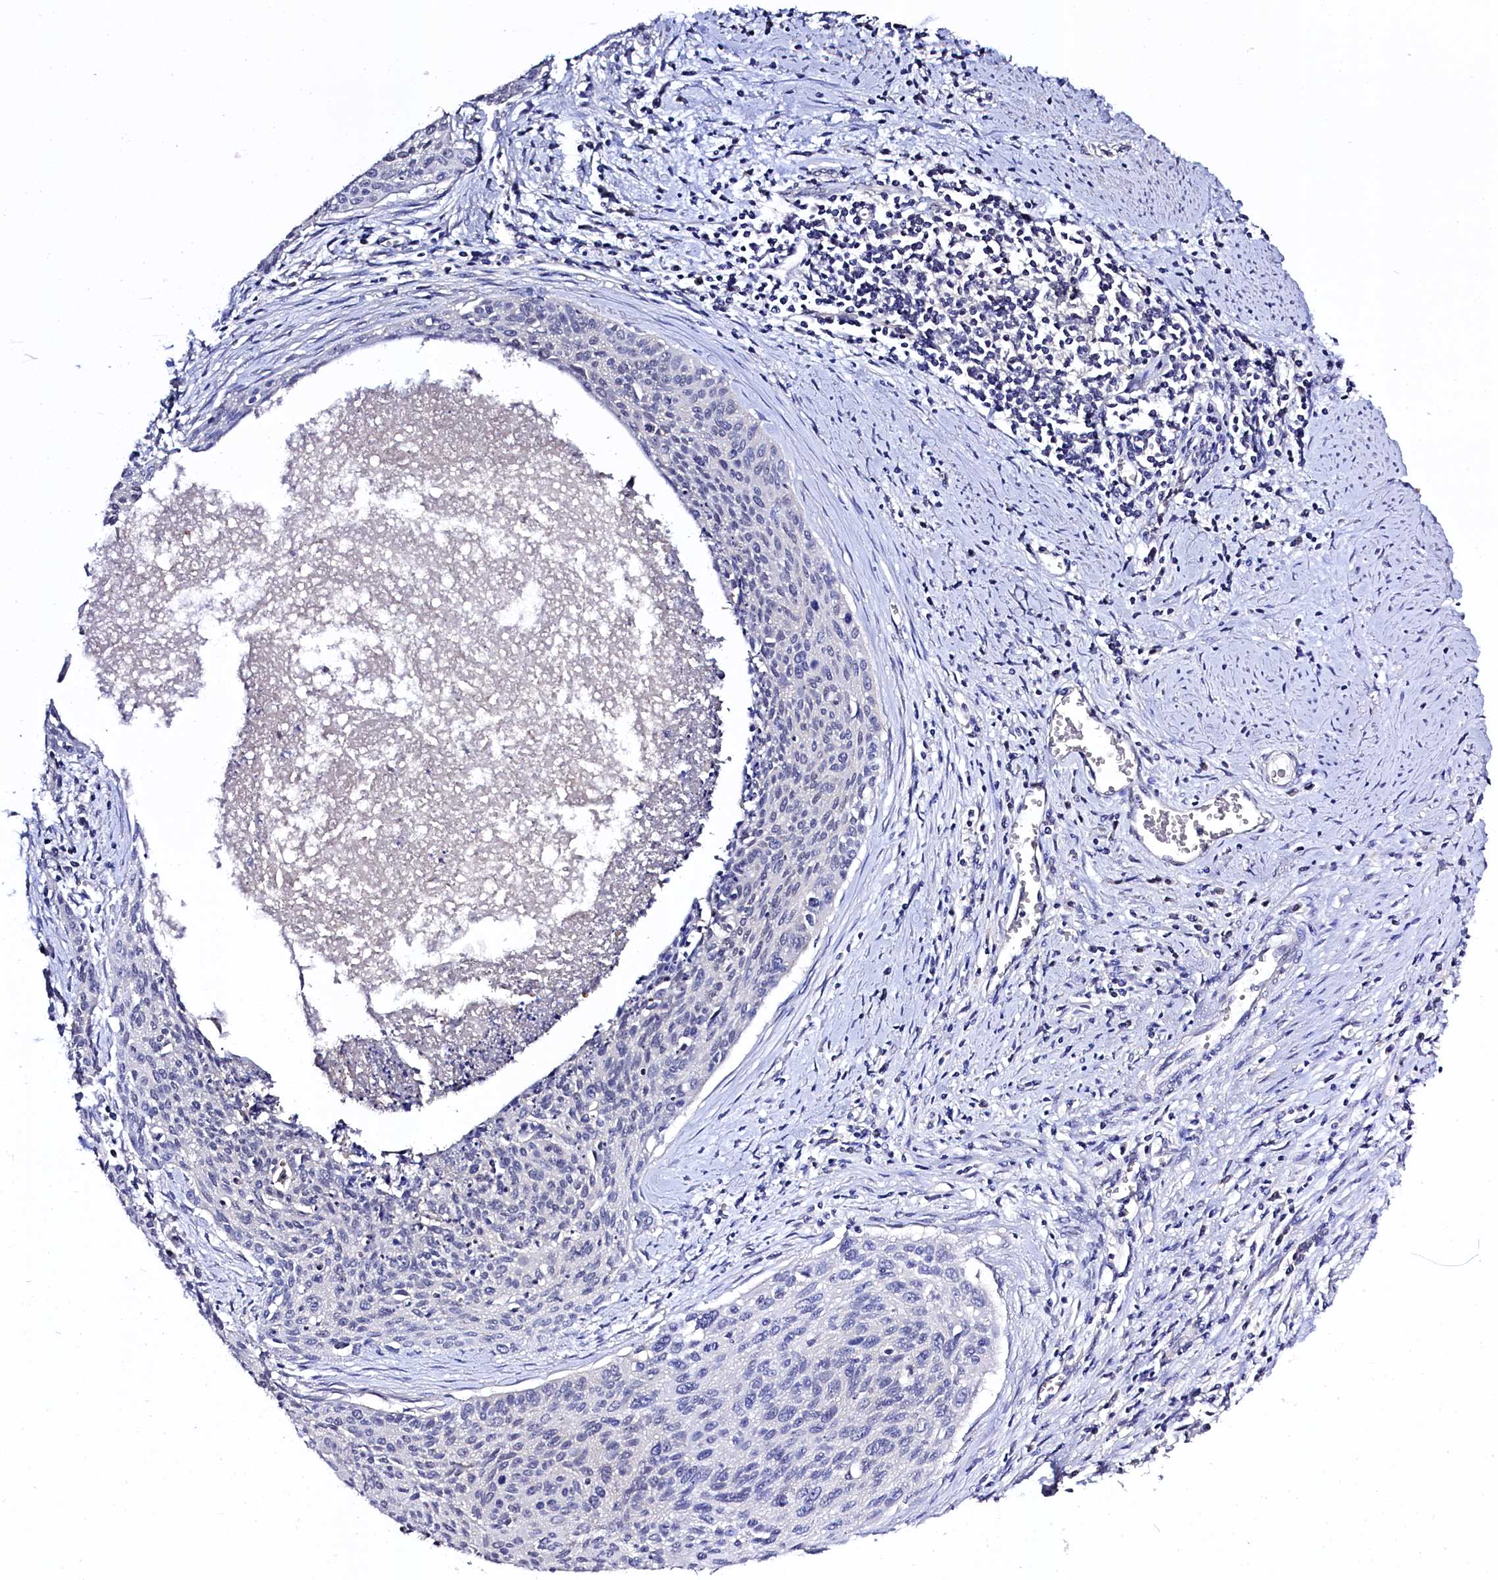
{"staining": {"intensity": "negative", "quantity": "none", "location": "none"}, "tissue": "cervical cancer", "cell_type": "Tumor cells", "image_type": "cancer", "snomed": [{"axis": "morphology", "description": "Squamous cell carcinoma, NOS"}, {"axis": "topography", "description": "Cervix"}], "caption": "Squamous cell carcinoma (cervical) was stained to show a protein in brown. There is no significant expression in tumor cells.", "gene": "C11orf54", "patient": {"sex": "female", "age": 55}}